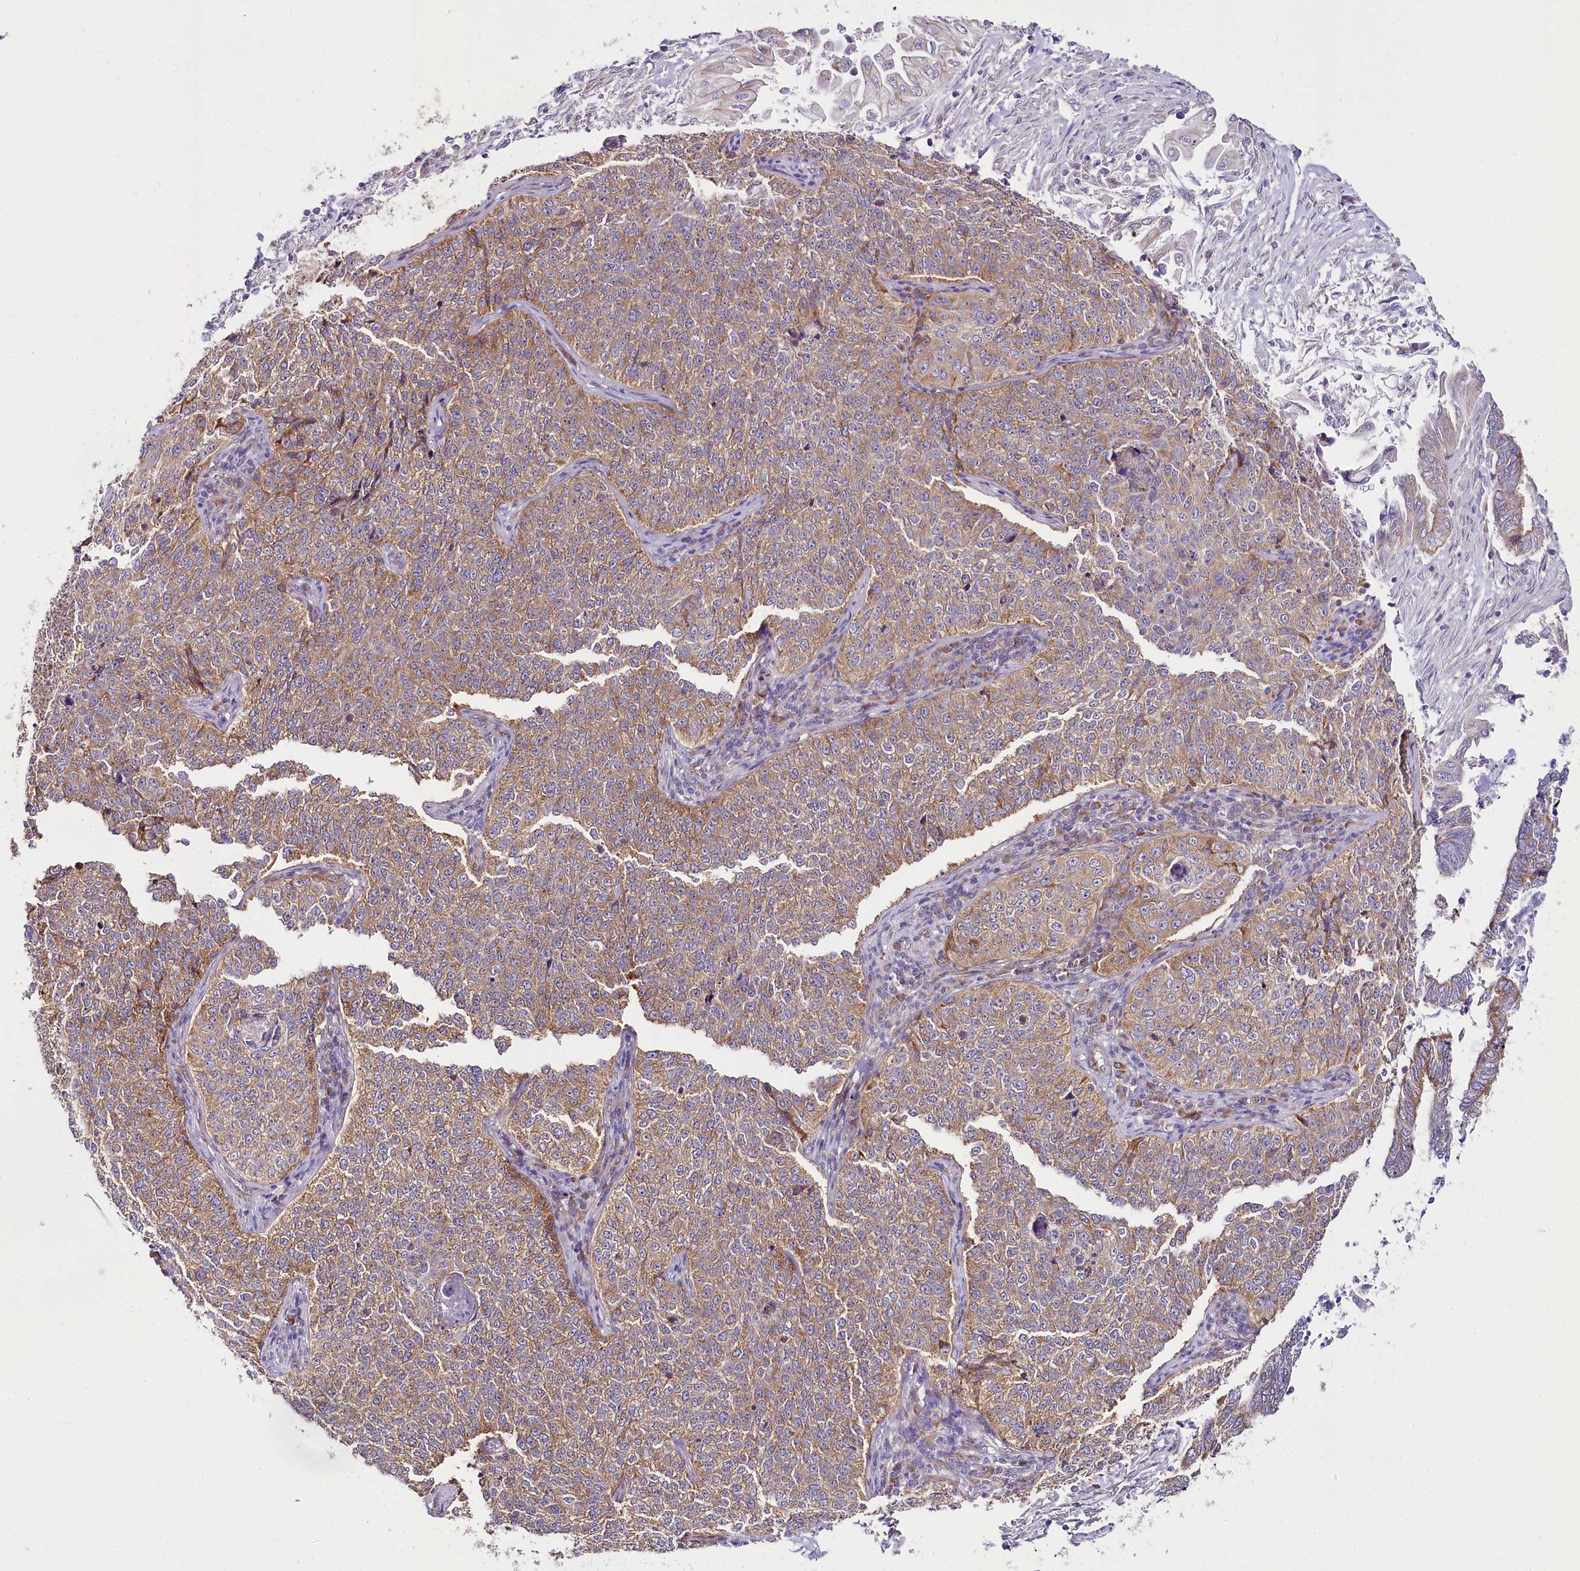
{"staining": {"intensity": "moderate", "quantity": "25%-75%", "location": "cytoplasmic/membranous"}, "tissue": "cervical cancer", "cell_type": "Tumor cells", "image_type": "cancer", "snomed": [{"axis": "morphology", "description": "Squamous cell carcinoma, NOS"}, {"axis": "topography", "description": "Cervix"}], "caption": "Immunohistochemical staining of squamous cell carcinoma (cervical) shows moderate cytoplasmic/membranous protein expression in approximately 25%-75% of tumor cells.", "gene": "THUMPD3", "patient": {"sex": "female", "age": 35}}